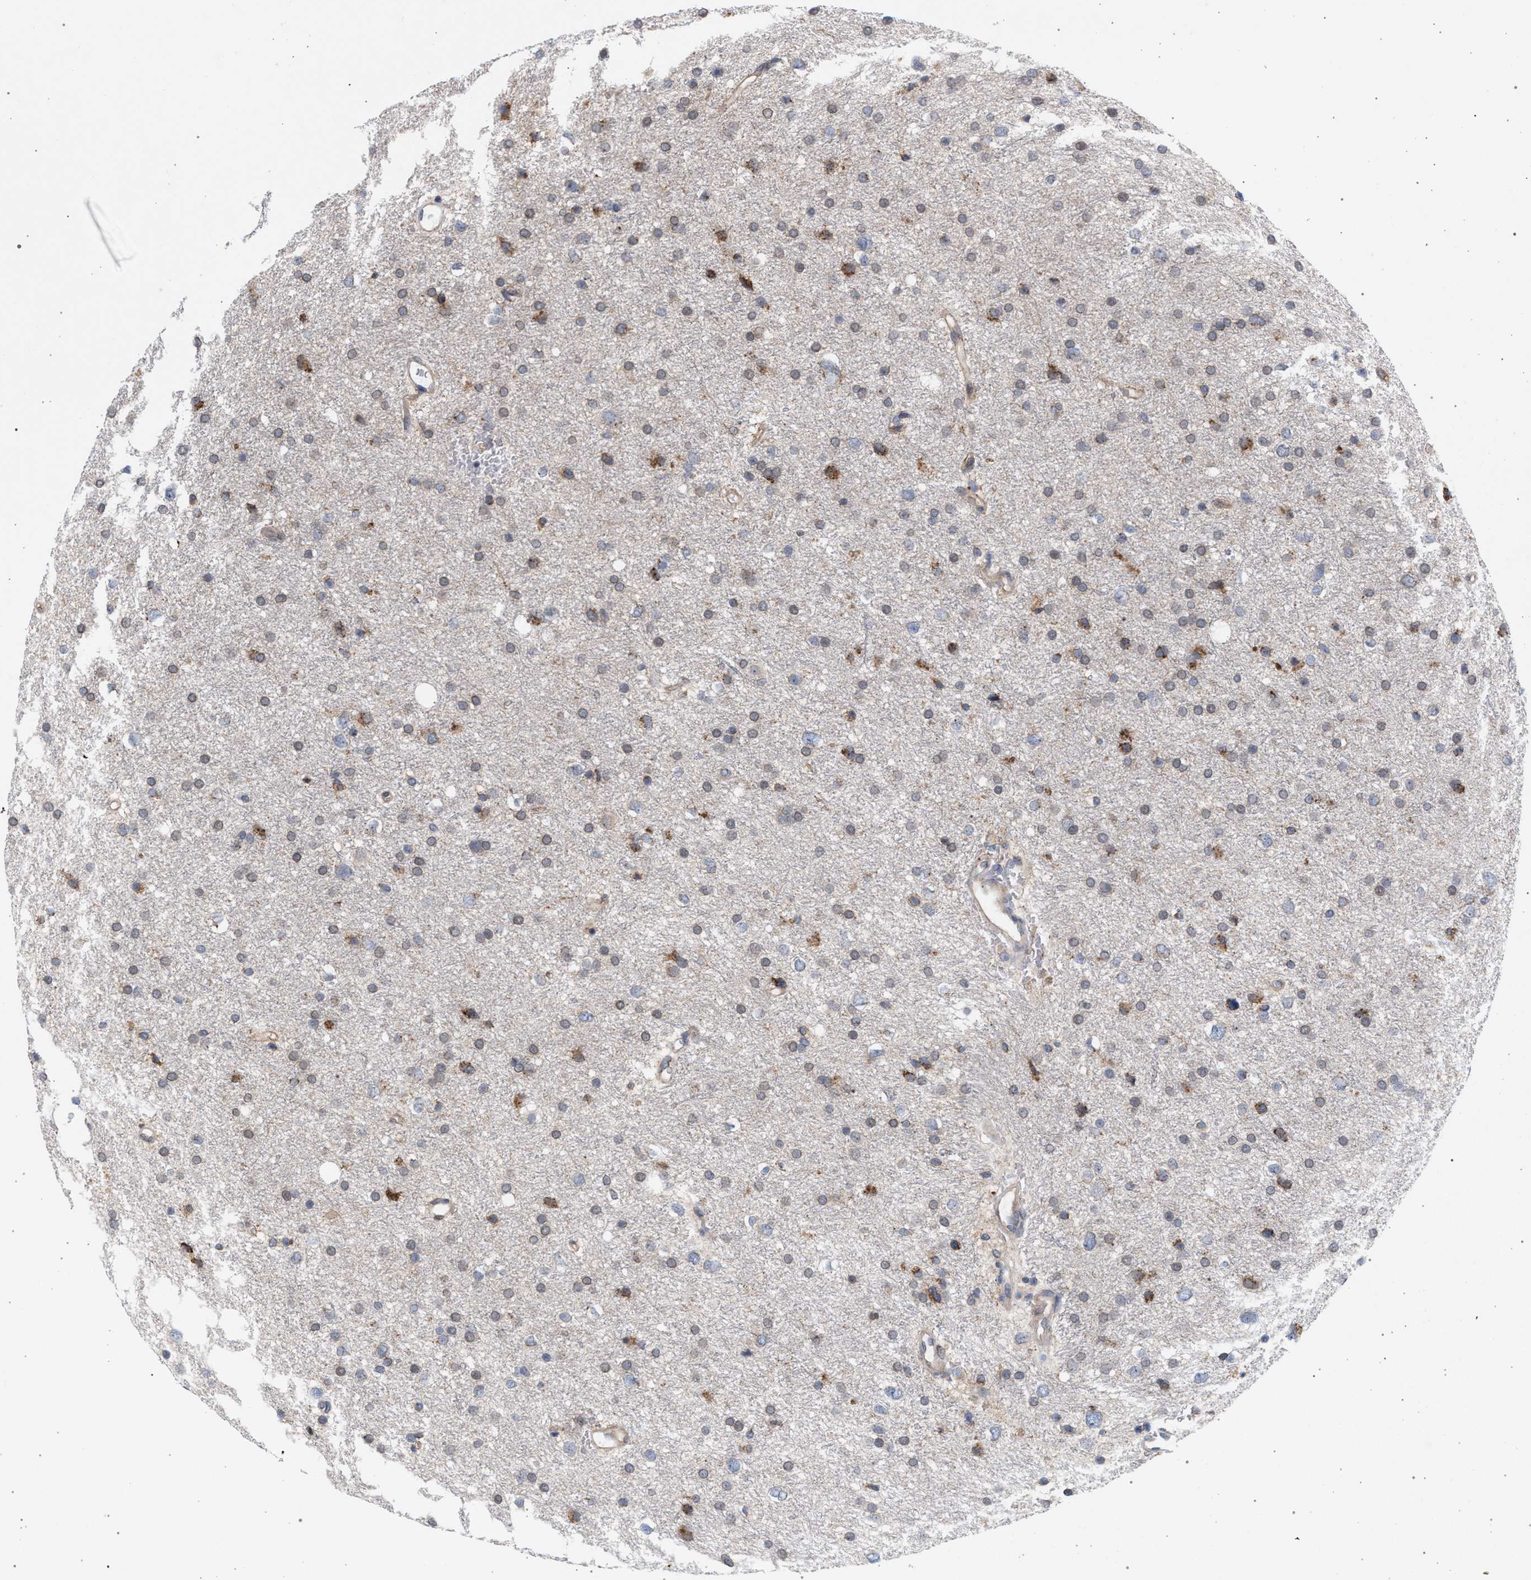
{"staining": {"intensity": "weak", "quantity": "25%-75%", "location": "cytoplasmic/membranous"}, "tissue": "glioma", "cell_type": "Tumor cells", "image_type": "cancer", "snomed": [{"axis": "morphology", "description": "Glioma, malignant, Low grade"}, {"axis": "topography", "description": "Brain"}], "caption": "A brown stain highlights weak cytoplasmic/membranous expression of a protein in low-grade glioma (malignant) tumor cells. Using DAB (brown) and hematoxylin (blue) stains, captured at high magnification using brightfield microscopy.", "gene": "ARPC5L", "patient": {"sex": "female", "age": 37}}